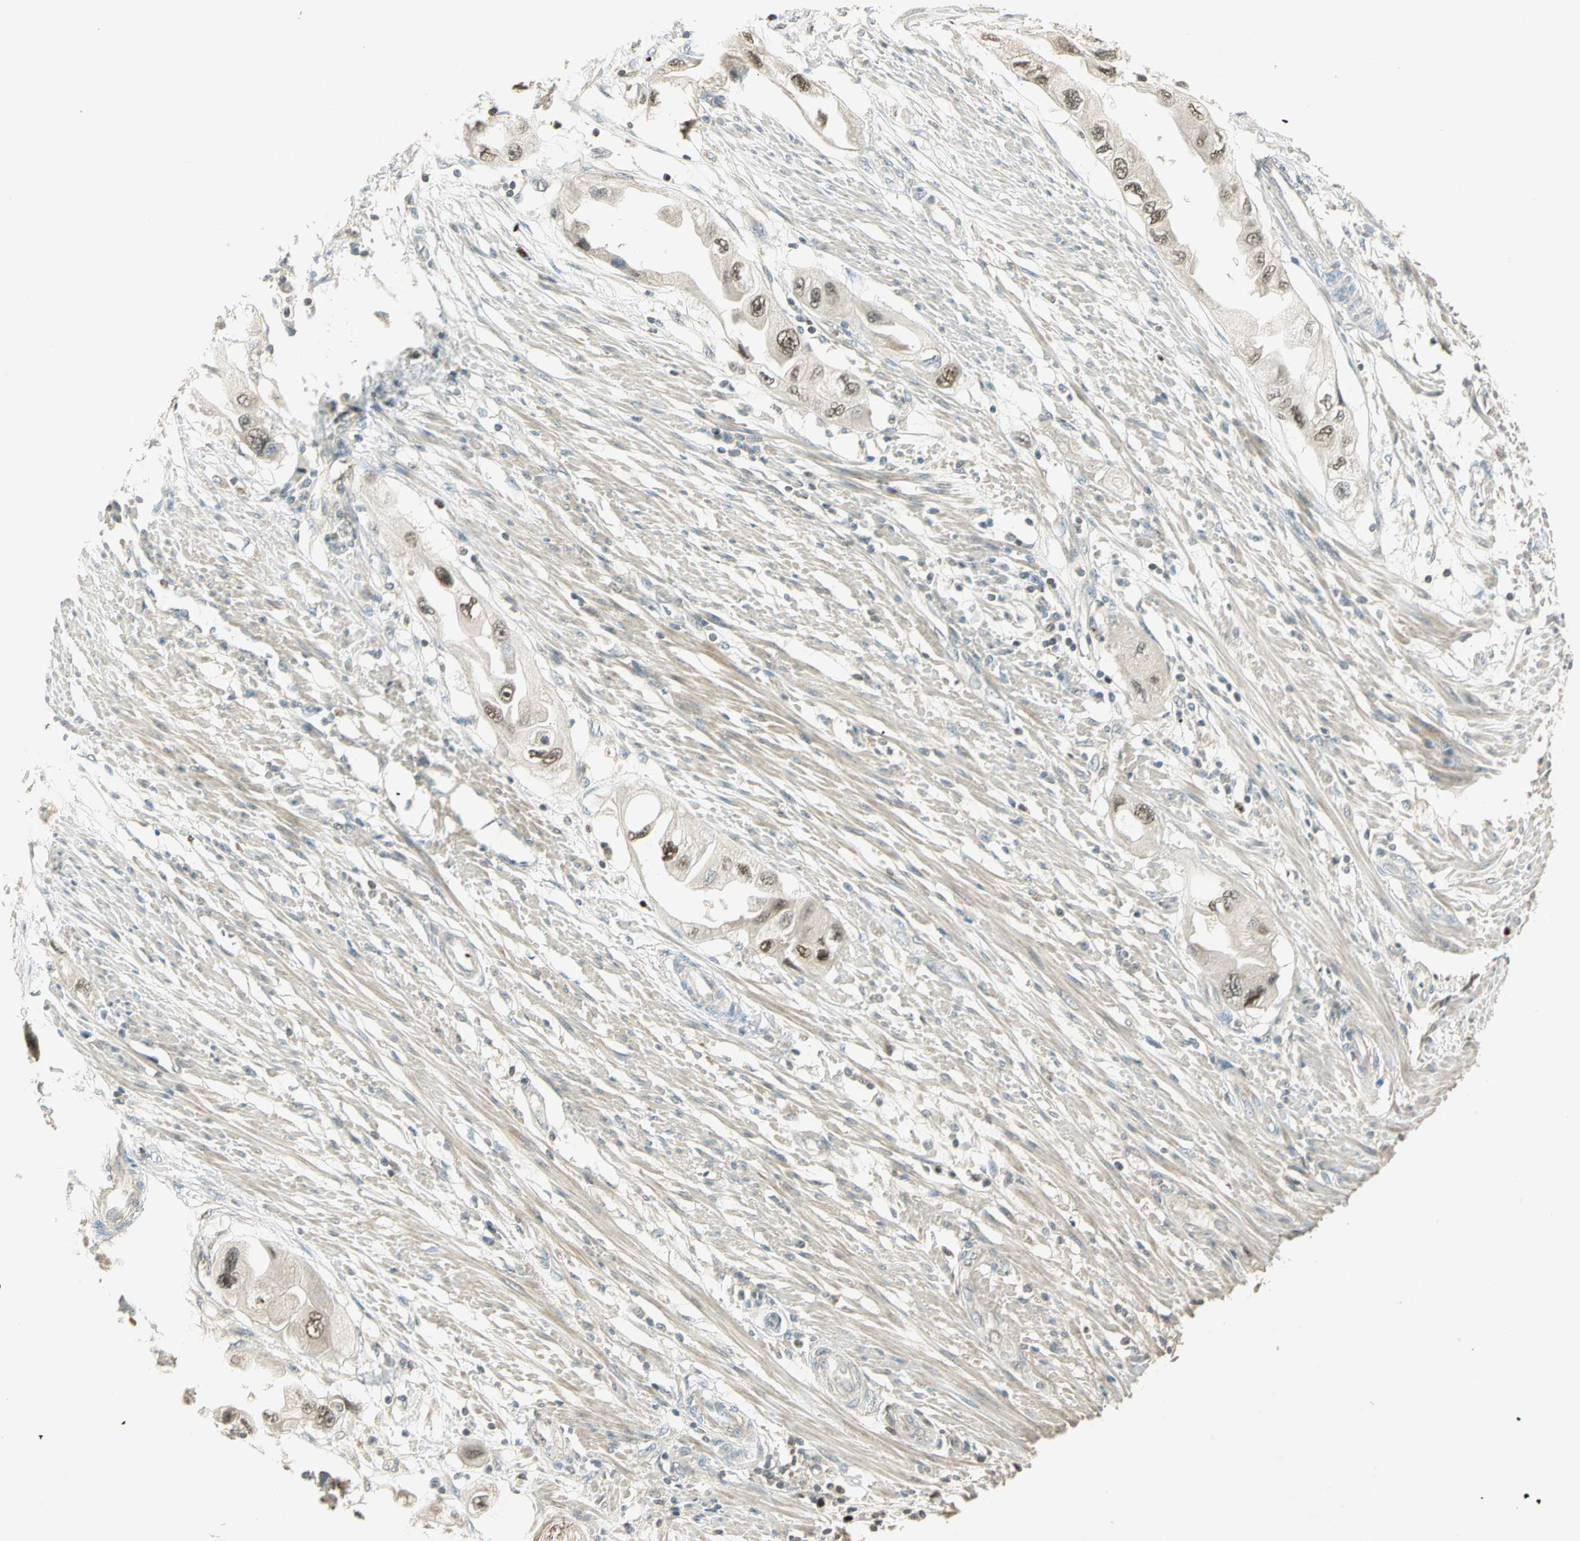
{"staining": {"intensity": "moderate", "quantity": "25%-75%", "location": "nuclear"}, "tissue": "endometrial cancer", "cell_type": "Tumor cells", "image_type": "cancer", "snomed": [{"axis": "morphology", "description": "Adenocarcinoma, NOS"}, {"axis": "topography", "description": "Endometrium"}], "caption": "Immunohistochemical staining of endometrial cancer displays medium levels of moderate nuclear staining in approximately 25%-75% of tumor cells. (DAB (3,3'-diaminobenzidine) = brown stain, brightfield microscopy at high magnification).", "gene": "BIRC2", "patient": {"sex": "female", "age": 67}}